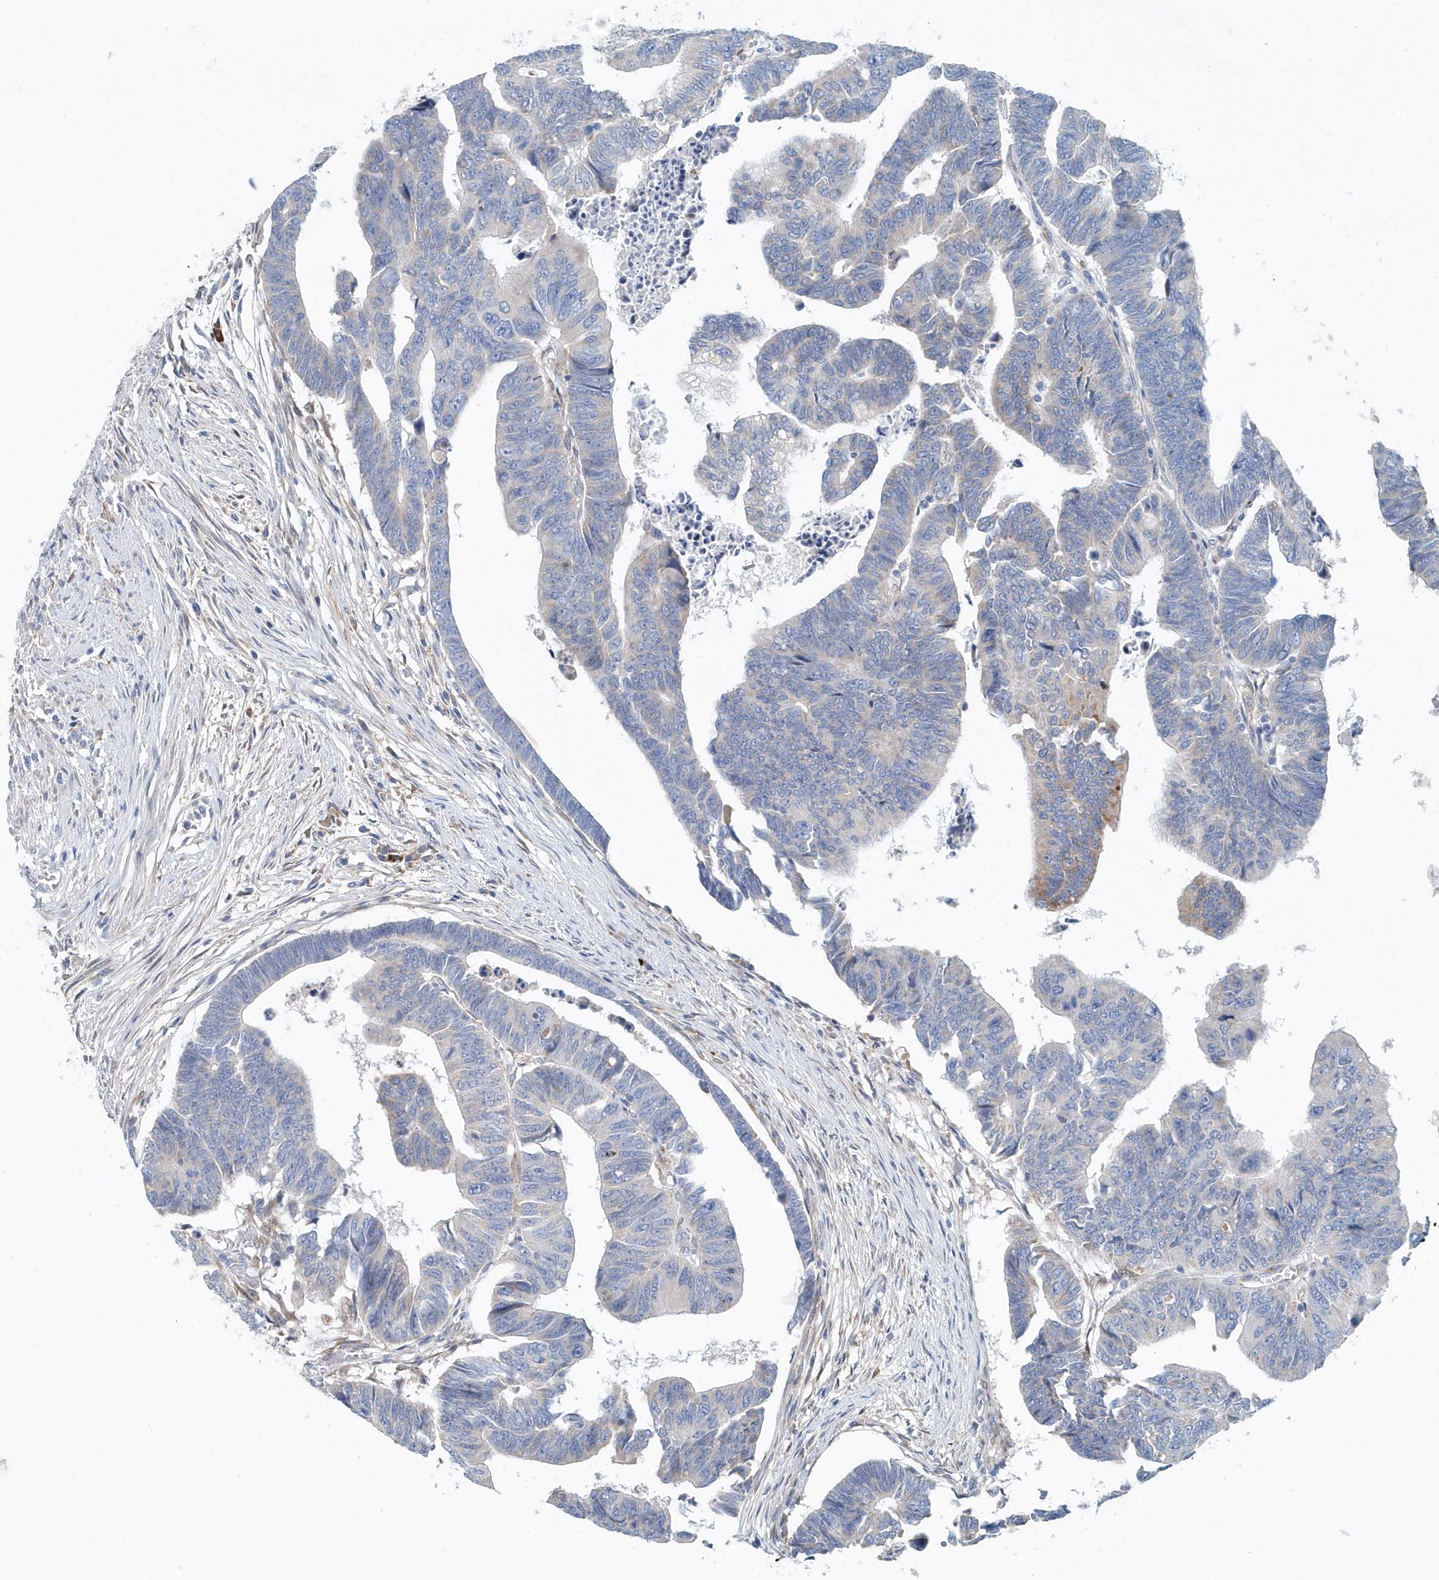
{"staining": {"intensity": "negative", "quantity": "none", "location": "none"}, "tissue": "colorectal cancer", "cell_type": "Tumor cells", "image_type": "cancer", "snomed": [{"axis": "morphology", "description": "Adenocarcinoma, NOS"}, {"axis": "topography", "description": "Rectum"}], "caption": "High power microscopy image of an IHC micrograph of colorectal cancer (adenocarcinoma), revealing no significant expression in tumor cells. The staining is performed using DAB brown chromogen with nuclei counter-stained in using hematoxylin.", "gene": "PFN2", "patient": {"sex": "female", "age": 65}}